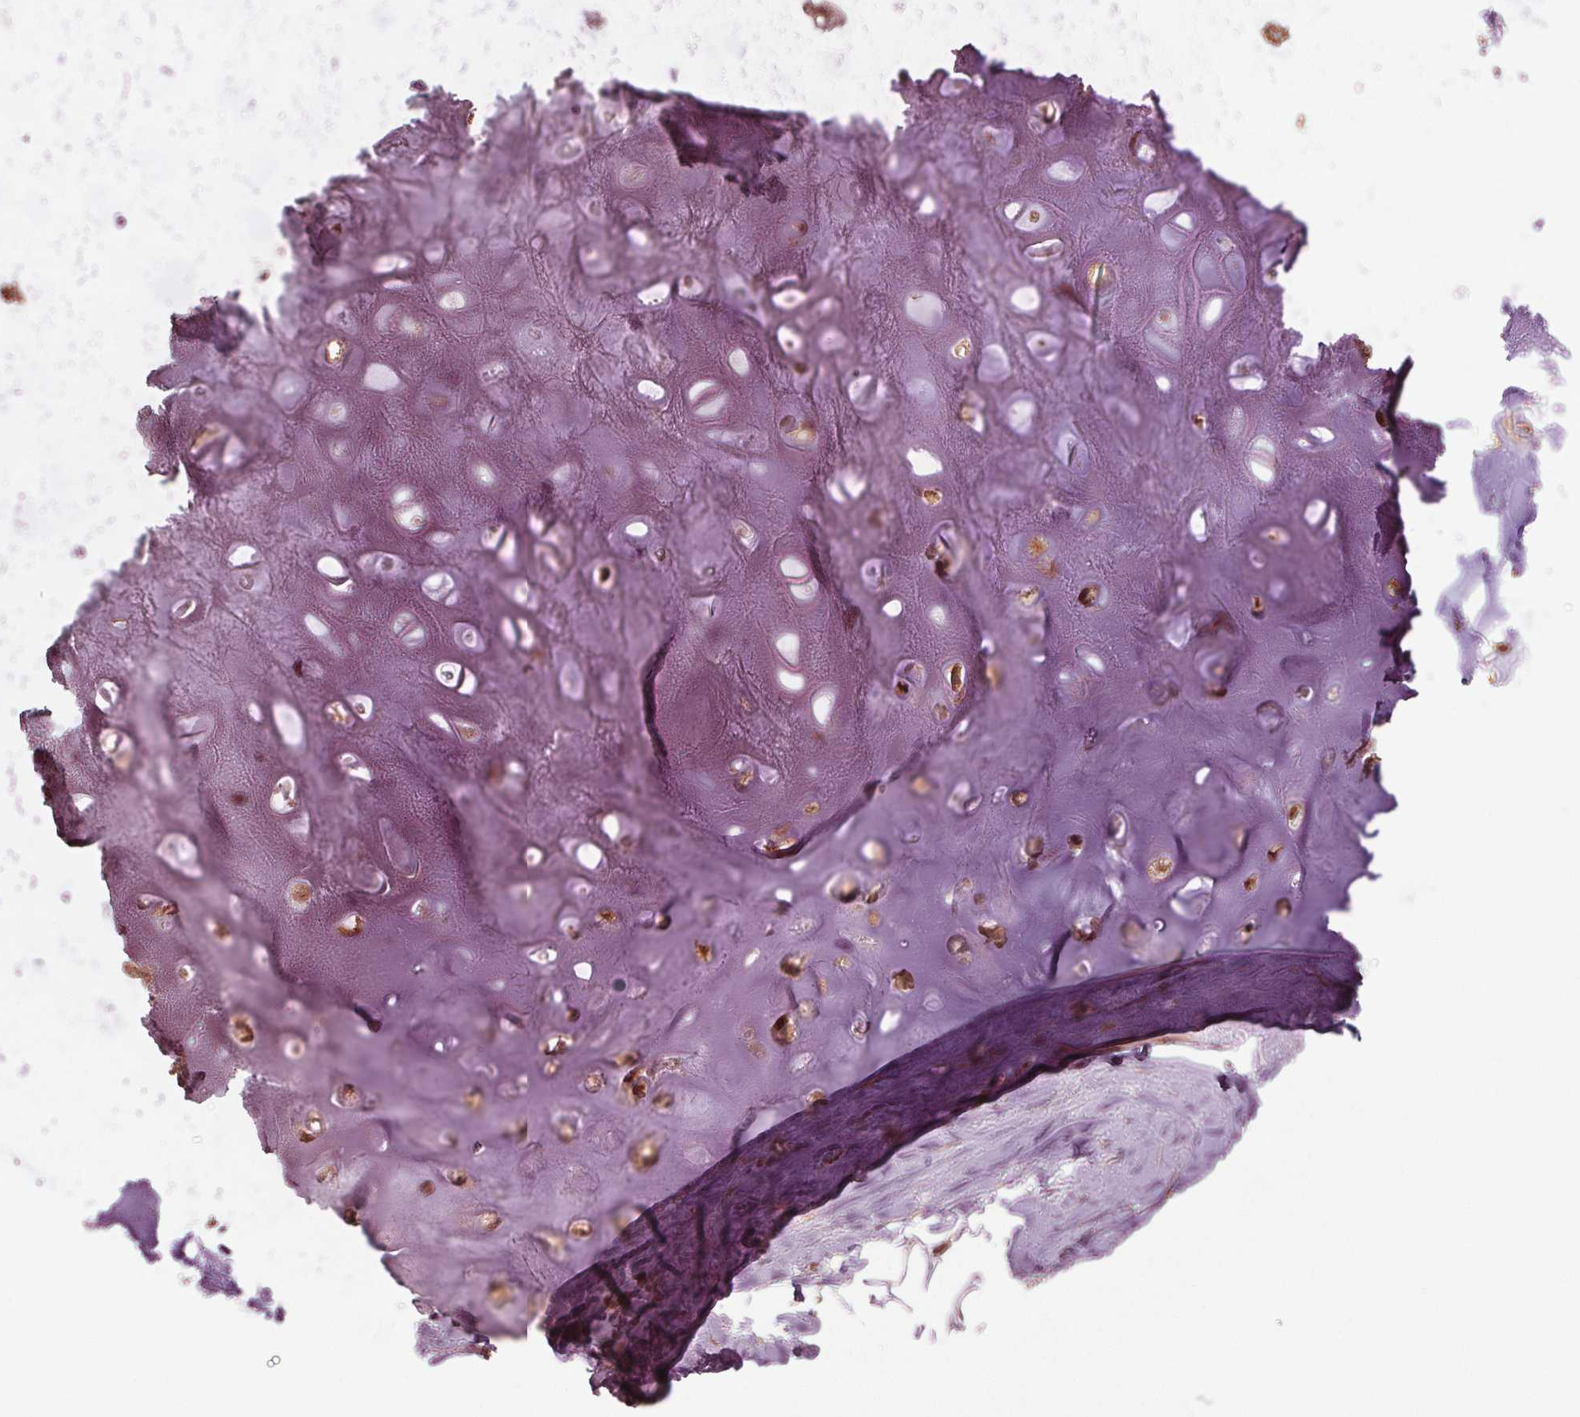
{"staining": {"intensity": "weak", "quantity": "25%-75%", "location": "cytoplasmic/membranous"}, "tissue": "adipose tissue", "cell_type": "Adipocytes", "image_type": "normal", "snomed": [{"axis": "morphology", "description": "Normal tissue, NOS"}, {"axis": "topography", "description": "Cartilage tissue"}], "caption": "IHC photomicrograph of normal adipose tissue: adipose tissue stained using immunohistochemistry shows low levels of weak protein expression localized specifically in the cytoplasmic/membranous of adipocytes, appearing as a cytoplasmic/membranous brown color.", "gene": "RNPEP", "patient": {"sex": "male", "age": 57}}